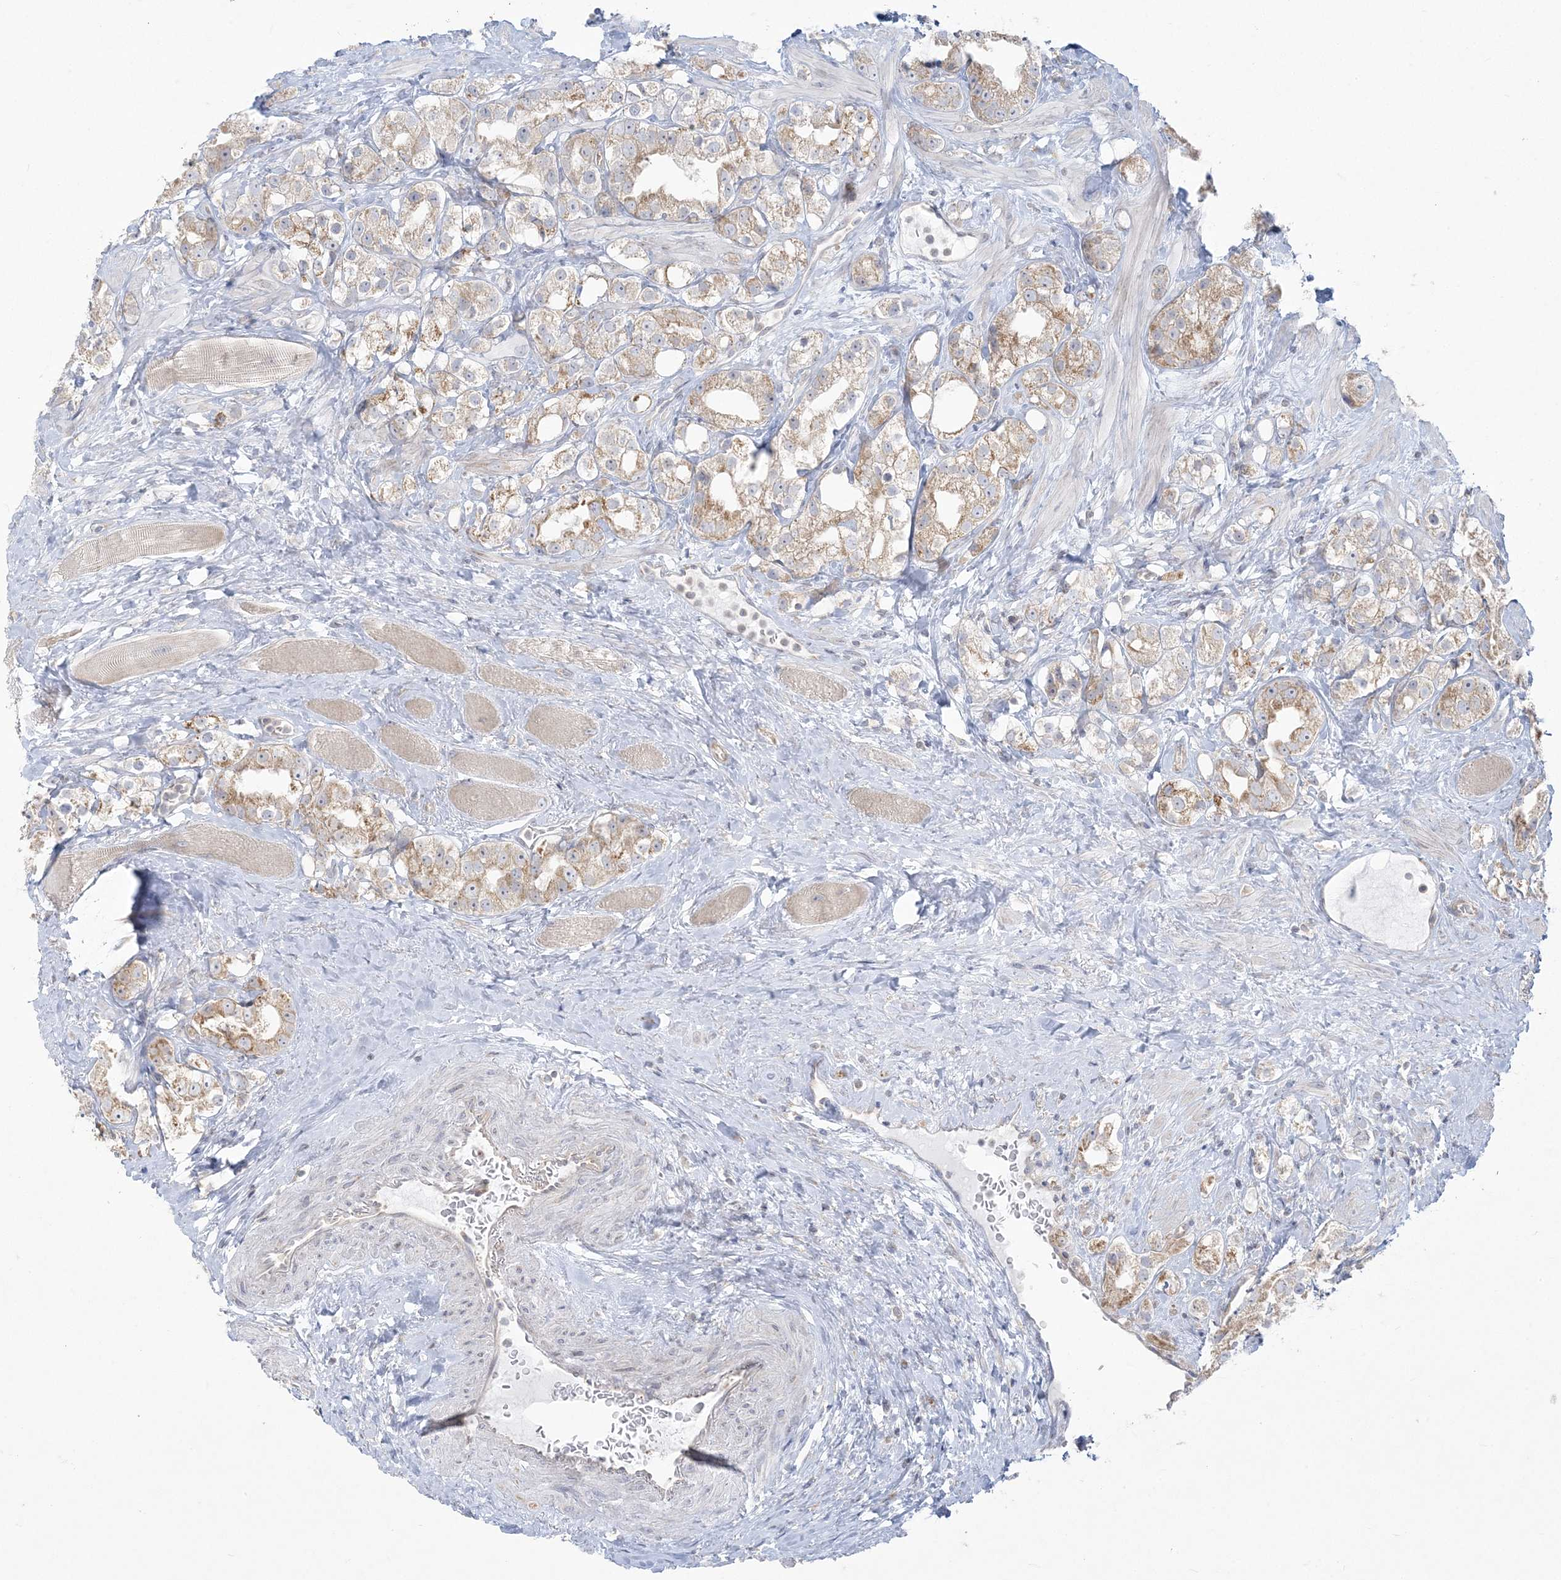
{"staining": {"intensity": "moderate", "quantity": "25%-75%", "location": "cytoplasmic/membranous"}, "tissue": "prostate cancer", "cell_type": "Tumor cells", "image_type": "cancer", "snomed": [{"axis": "morphology", "description": "Adenocarcinoma, NOS"}, {"axis": "topography", "description": "Prostate"}], "caption": "Approximately 25%-75% of tumor cells in prostate cancer demonstrate moderate cytoplasmic/membranous protein positivity as visualized by brown immunohistochemical staining.", "gene": "ZC3H6", "patient": {"sex": "male", "age": 79}}